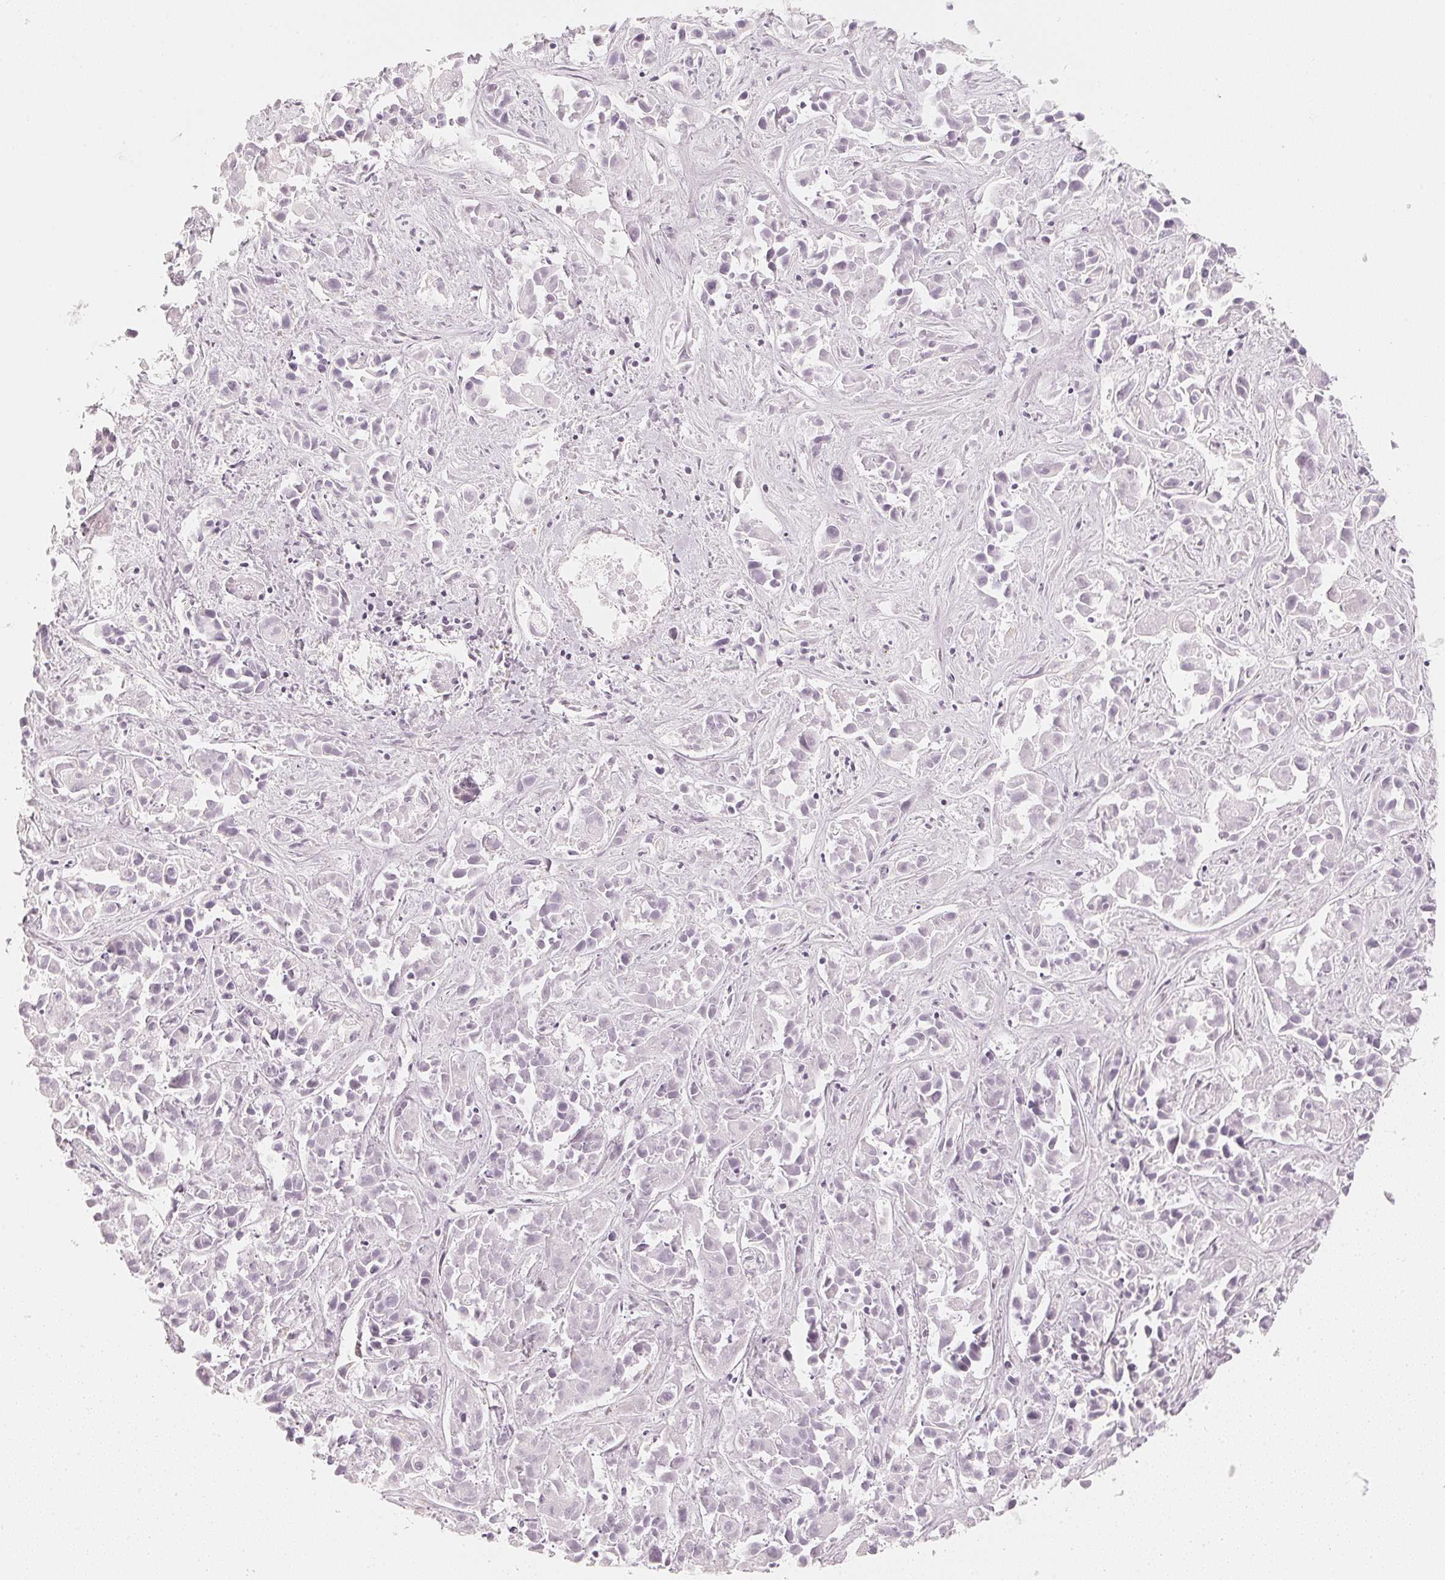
{"staining": {"intensity": "negative", "quantity": "none", "location": "none"}, "tissue": "liver cancer", "cell_type": "Tumor cells", "image_type": "cancer", "snomed": [{"axis": "morphology", "description": "Cholangiocarcinoma"}, {"axis": "topography", "description": "Liver"}], "caption": "Tumor cells show no significant protein staining in liver cholangiocarcinoma.", "gene": "SLC22A8", "patient": {"sex": "female", "age": 81}}